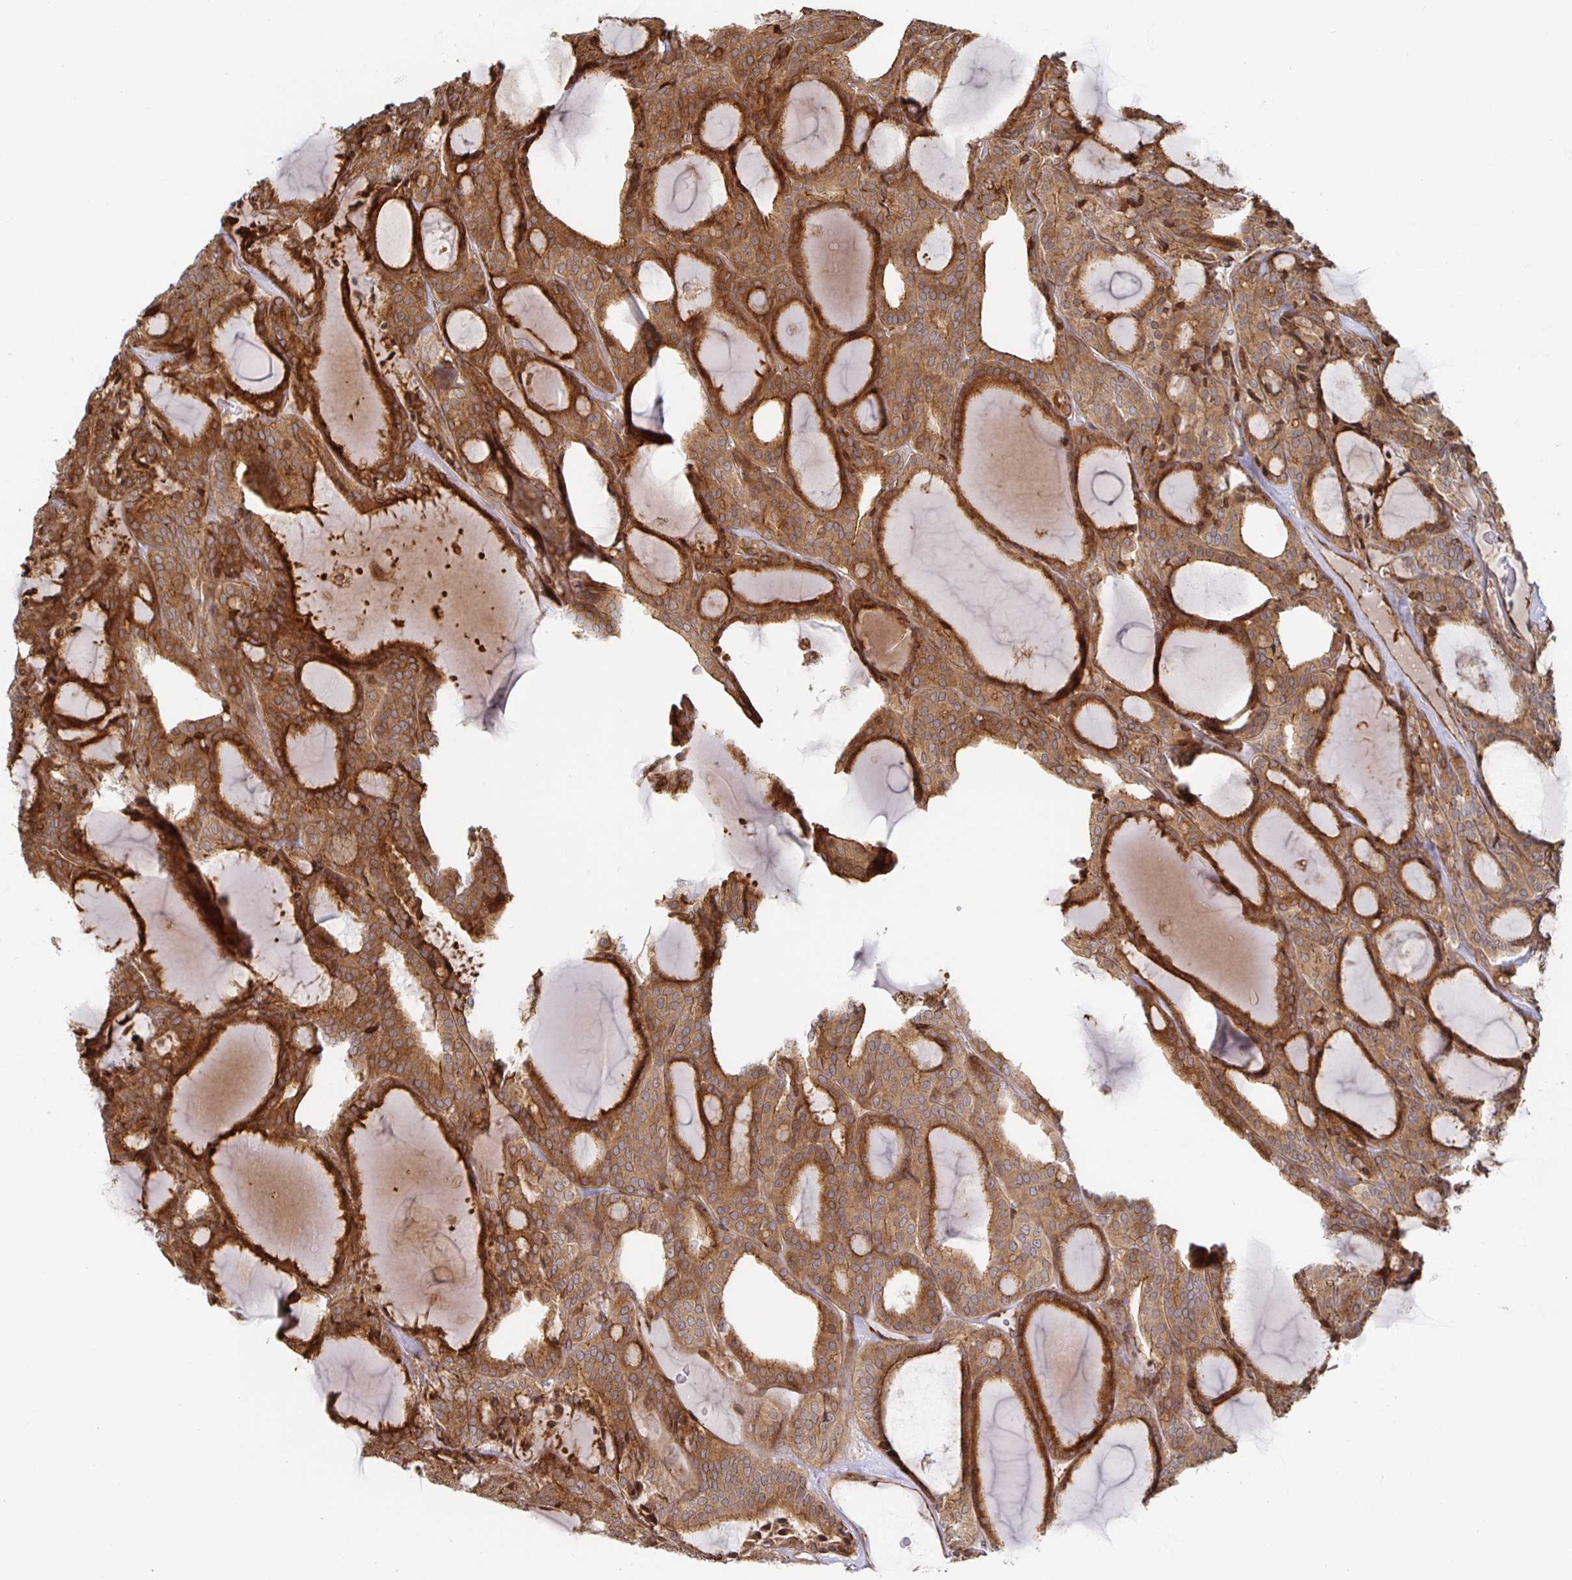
{"staining": {"intensity": "moderate", "quantity": ">75%", "location": "cytoplasmic/membranous"}, "tissue": "thyroid cancer", "cell_type": "Tumor cells", "image_type": "cancer", "snomed": [{"axis": "morphology", "description": "Follicular adenoma carcinoma, NOS"}, {"axis": "topography", "description": "Thyroid gland"}], "caption": "DAB immunohistochemical staining of human thyroid follicular adenoma carcinoma exhibits moderate cytoplasmic/membranous protein staining in about >75% of tumor cells. The staining was performed using DAB, with brown indicating positive protein expression. Nuclei are stained blue with hematoxylin.", "gene": "STRAP", "patient": {"sex": "male", "age": 74}}